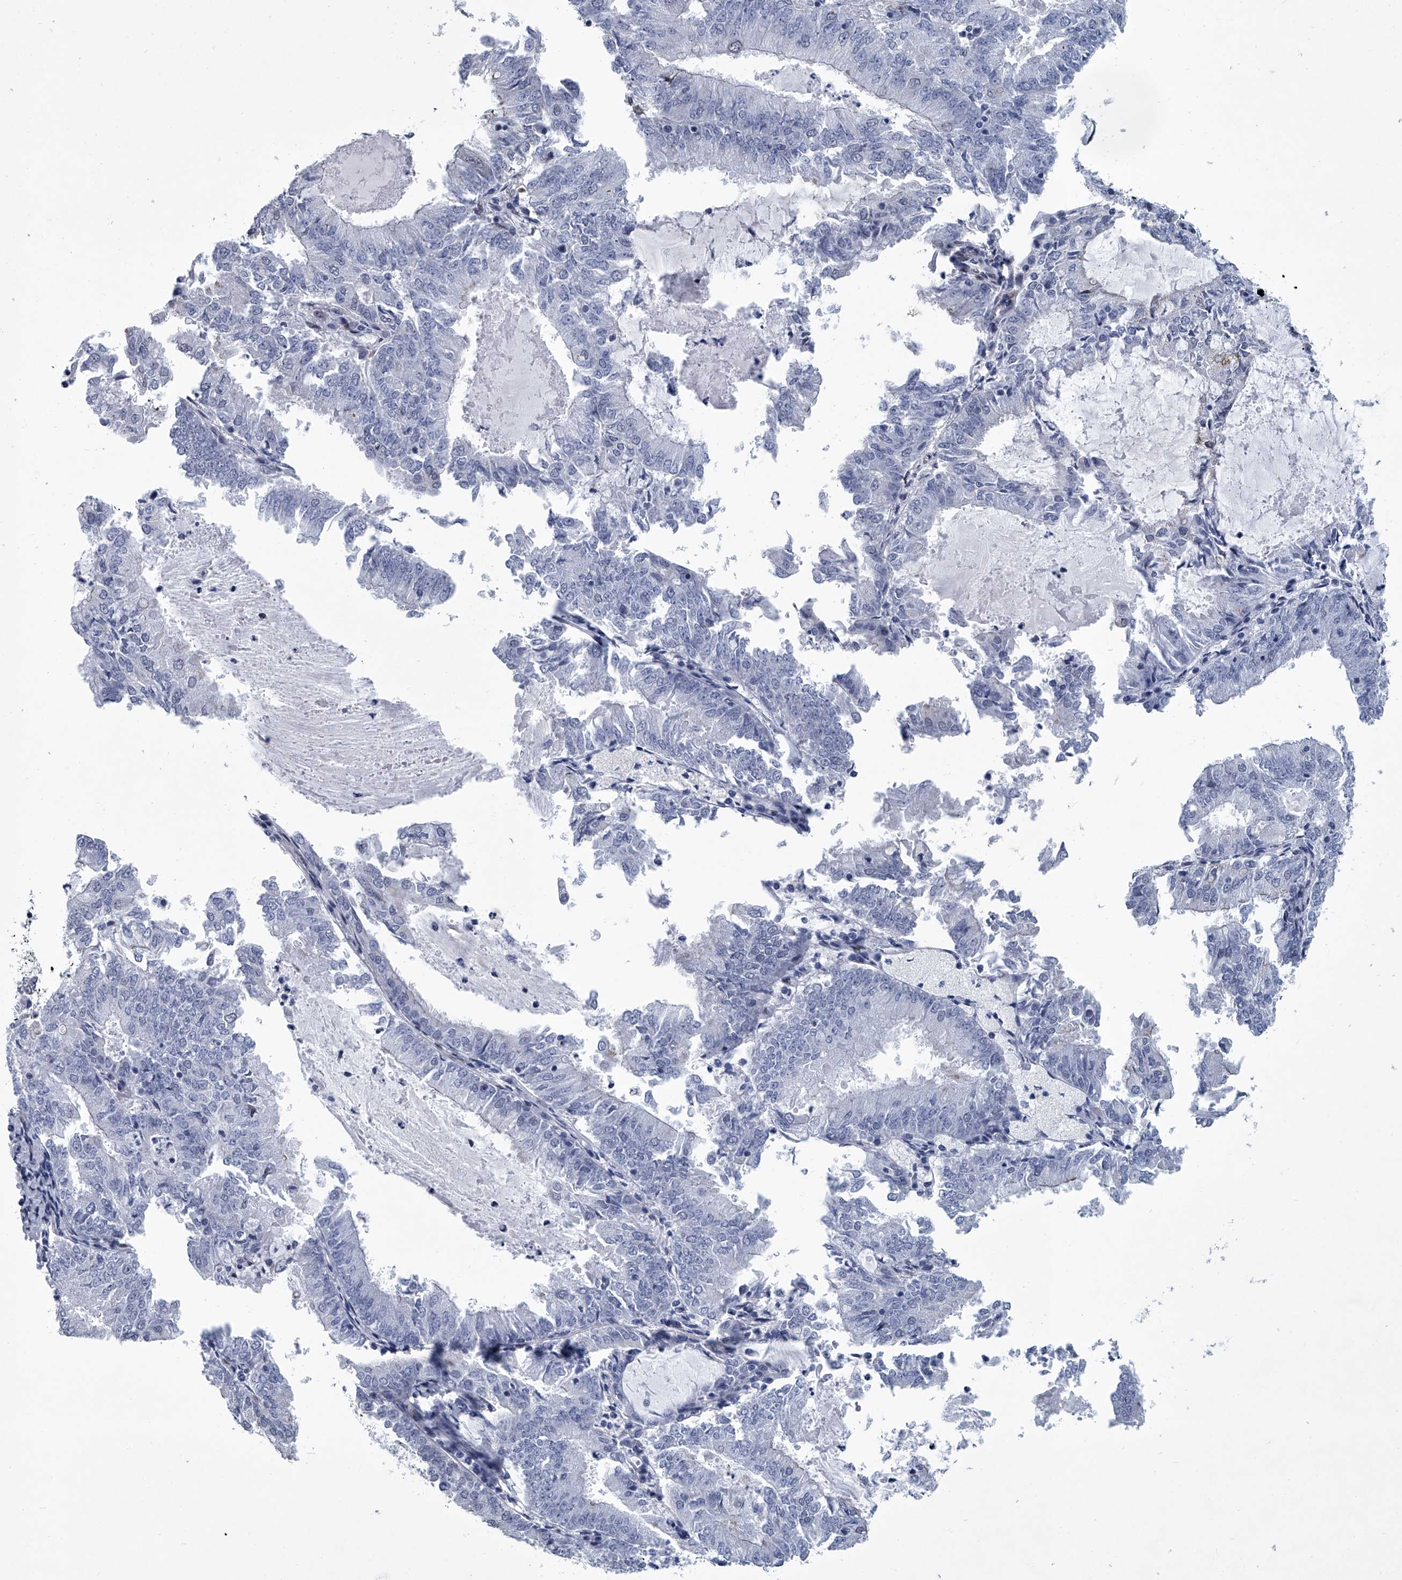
{"staining": {"intensity": "negative", "quantity": "none", "location": "none"}, "tissue": "endometrial cancer", "cell_type": "Tumor cells", "image_type": "cancer", "snomed": [{"axis": "morphology", "description": "Adenocarcinoma, NOS"}, {"axis": "topography", "description": "Endometrium"}], "caption": "This is an immunohistochemistry (IHC) photomicrograph of adenocarcinoma (endometrial). There is no staining in tumor cells.", "gene": "PPP2R5D", "patient": {"sex": "female", "age": 57}}